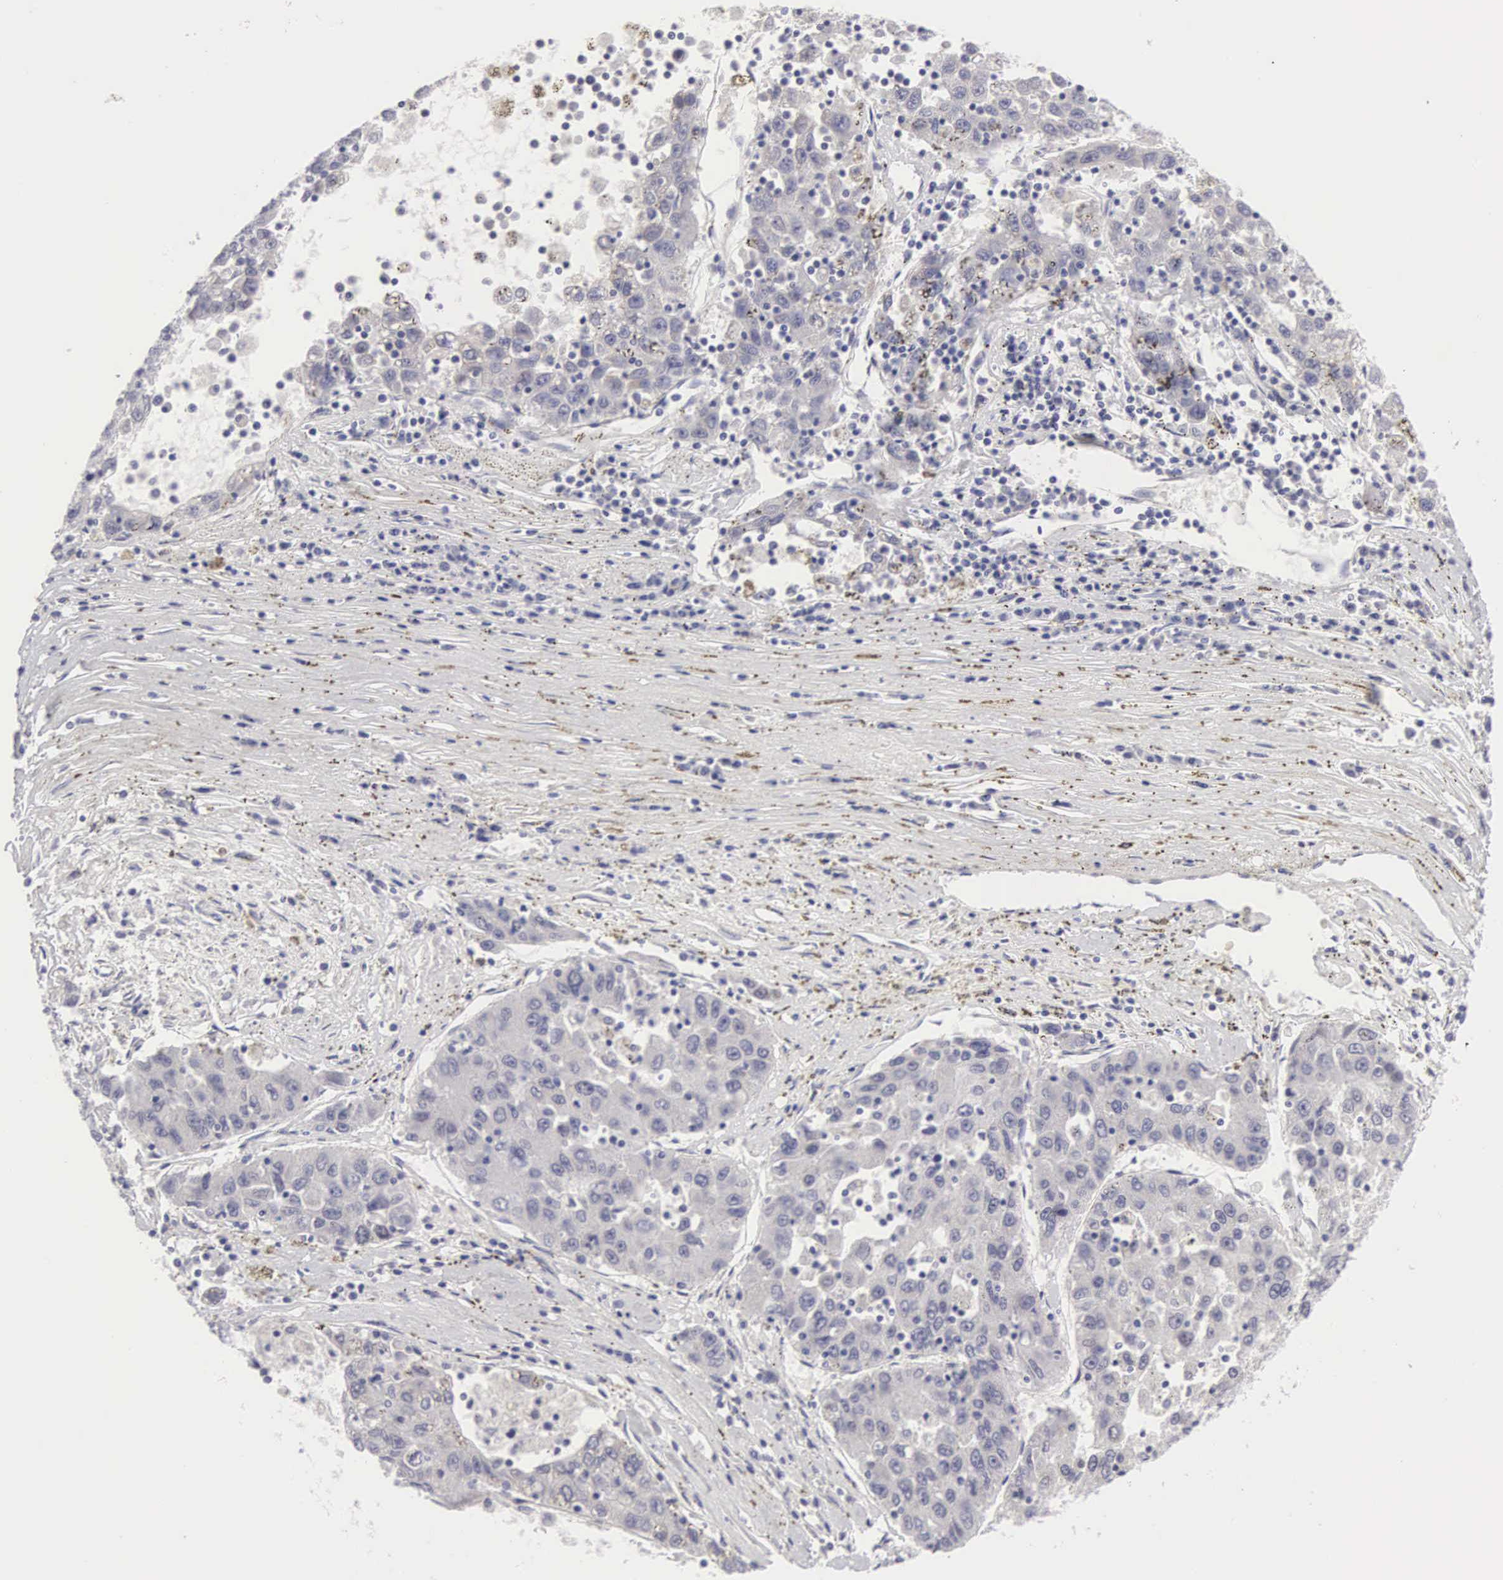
{"staining": {"intensity": "negative", "quantity": "none", "location": "none"}, "tissue": "liver cancer", "cell_type": "Tumor cells", "image_type": "cancer", "snomed": [{"axis": "morphology", "description": "Carcinoma, Hepatocellular, NOS"}, {"axis": "topography", "description": "Liver"}], "caption": "Liver cancer (hepatocellular carcinoma) was stained to show a protein in brown. There is no significant positivity in tumor cells.", "gene": "SOX11", "patient": {"sex": "male", "age": 49}}